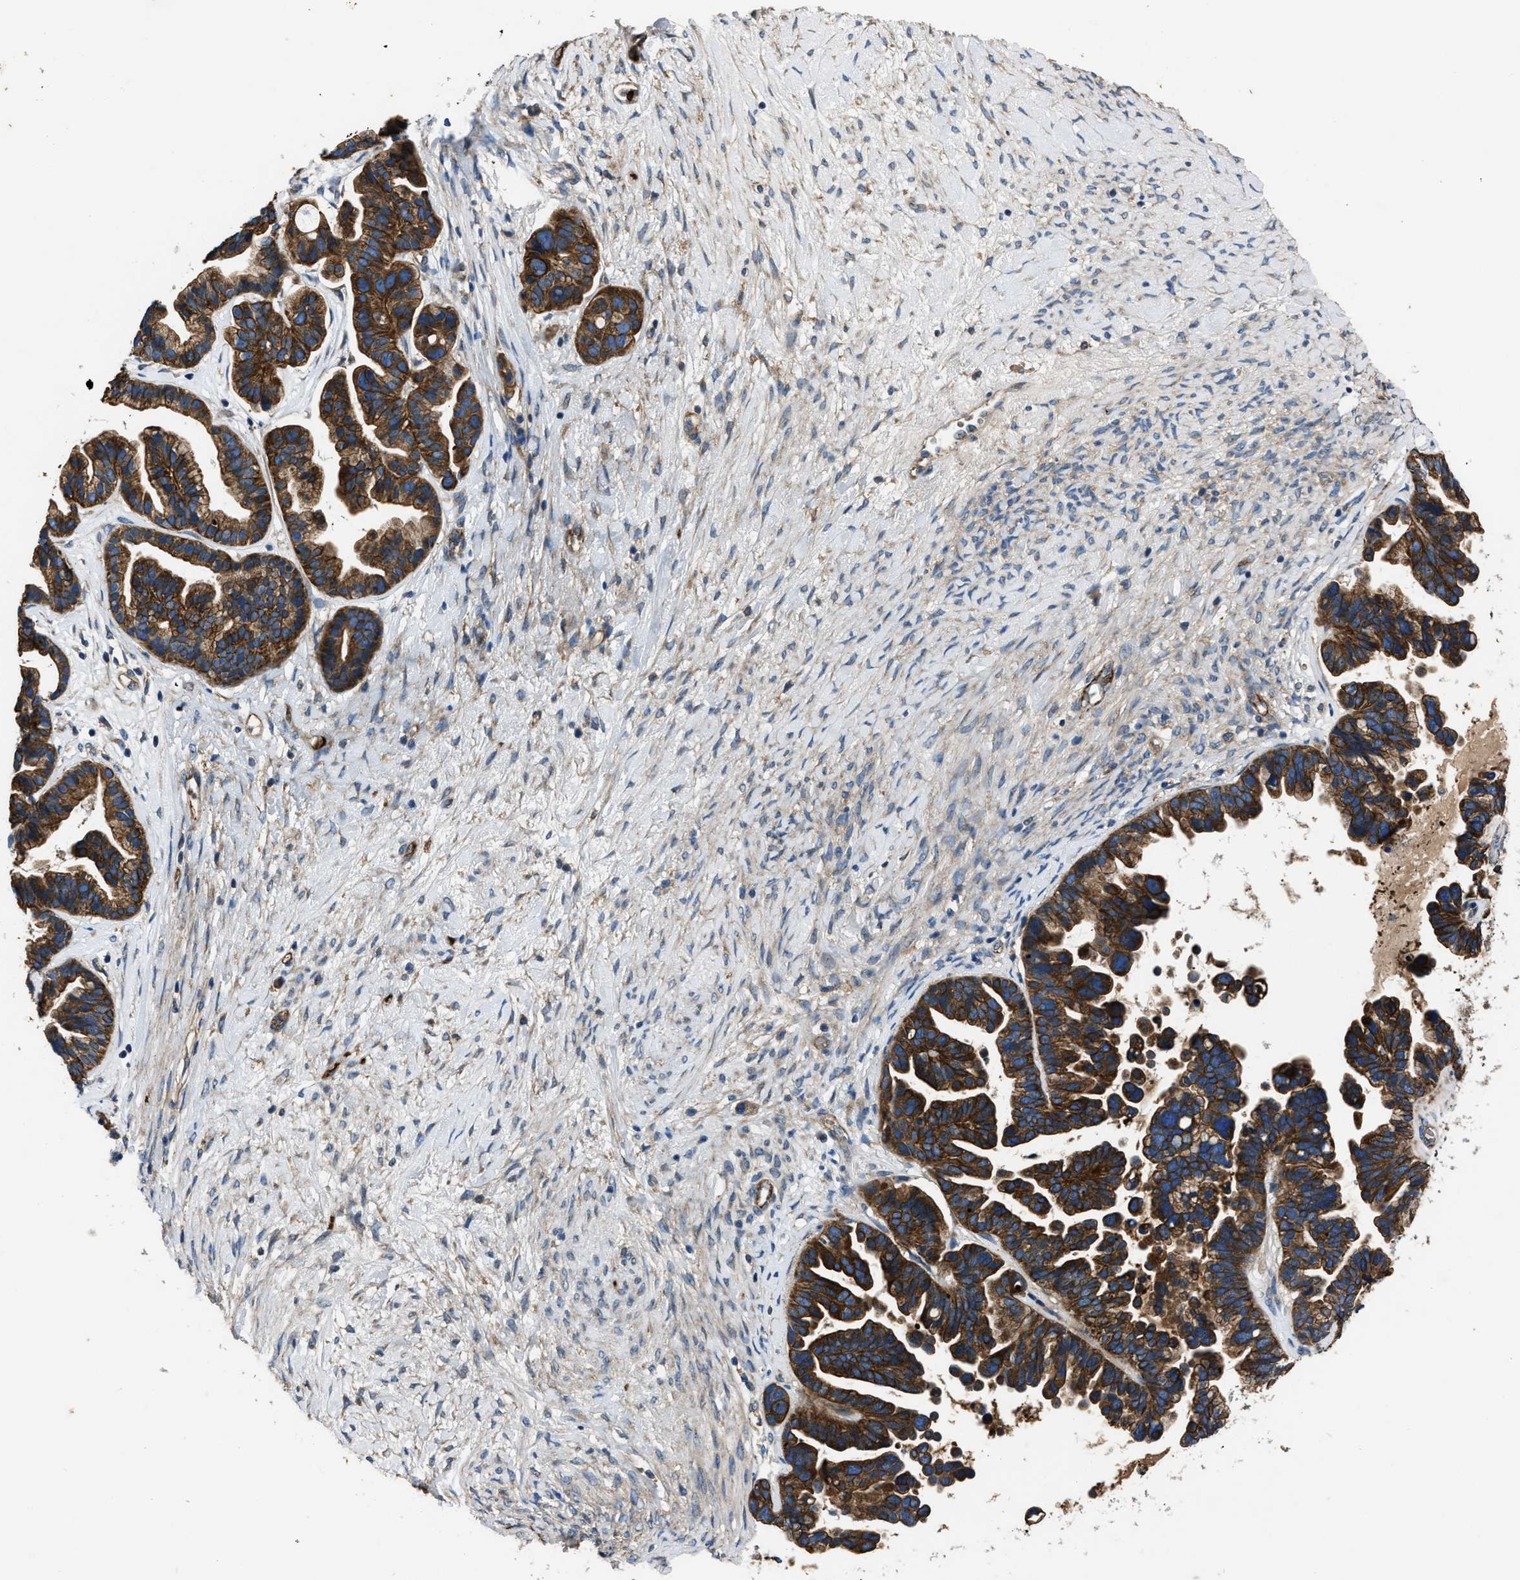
{"staining": {"intensity": "strong", "quantity": ">75%", "location": "cytoplasmic/membranous"}, "tissue": "ovarian cancer", "cell_type": "Tumor cells", "image_type": "cancer", "snomed": [{"axis": "morphology", "description": "Cystadenocarcinoma, serous, NOS"}, {"axis": "topography", "description": "Ovary"}], "caption": "Immunohistochemical staining of human serous cystadenocarcinoma (ovarian) shows high levels of strong cytoplasmic/membranous protein expression in about >75% of tumor cells.", "gene": "ERC1", "patient": {"sex": "female", "age": 56}}